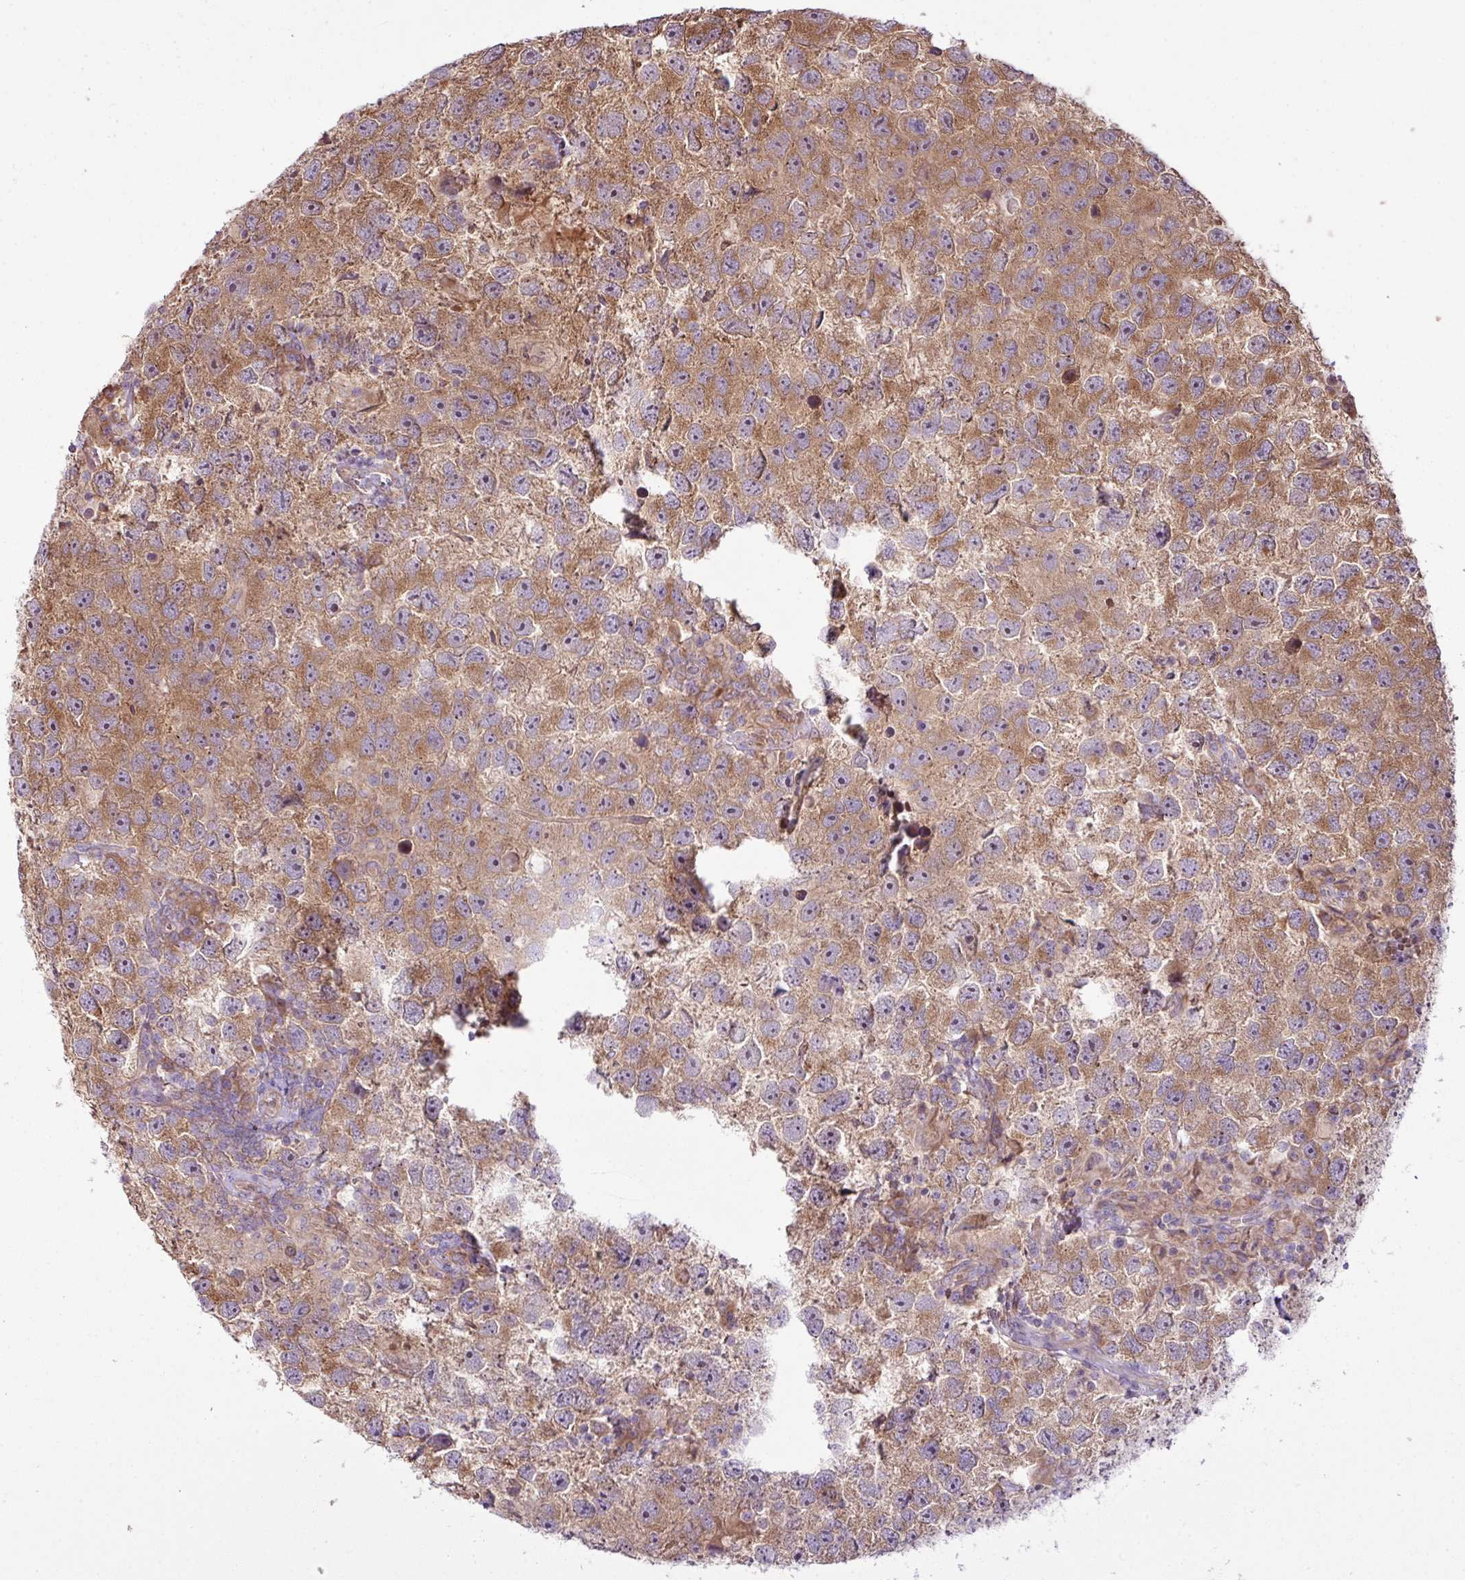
{"staining": {"intensity": "moderate", "quantity": ">75%", "location": "cytoplasmic/membranous"}, "tissue": "testis cancer", "cell_type": "Tumor cells", "image_type": "cancer", "snomed": [{"axis": "morphology", "description": "Seminoma, NOS"}, {"axis": "topography", "description": "Testis"}], "caption": "The histopathology image exhibits staining of testis cancer (seminoma), revealing moderate cytoplasmic/membranous protein expression (brown color) within tumor cells.", "gene": "COX18", "patient": {"sex": "male", "age": 26}}